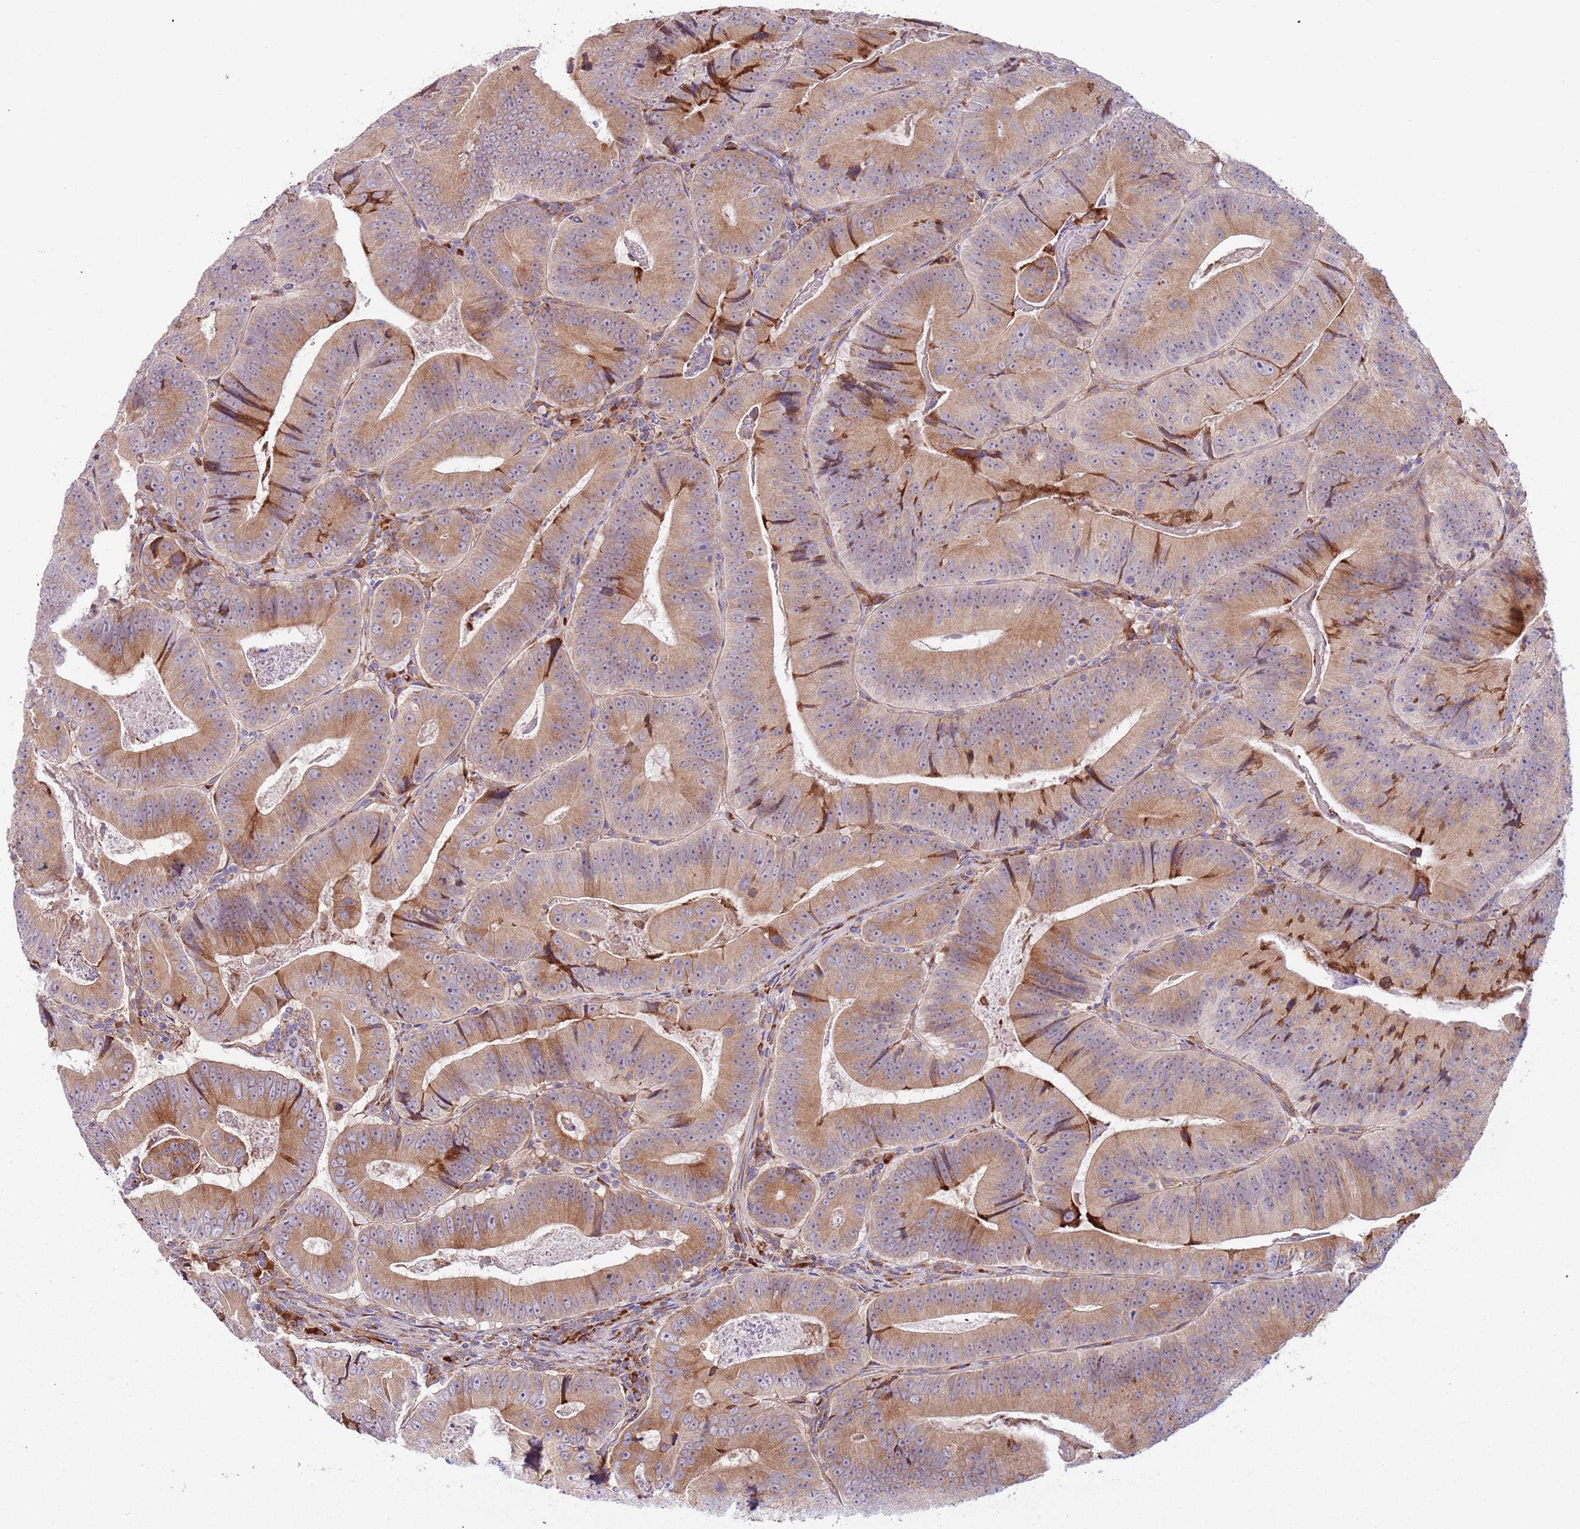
{"staining": {"intensity": "moderate", "quantity": ">75%", "location": "cytoplasmic/membranous"}, "tissue": "colorectal cancer", "cell_type": "Tumor cells", "image_type": "cancer", "snomed": [{"axis": "morphology", "description": "Adenocarcinoma, NOS"}, {"axis": "topography", "description": "Colon"}], "caption": "An IHC micrograph of tumor tissue is shown. Protein staining in brown labels moderate cytoplasmic/membranous positivity in adenocarcinoma (colorectal) within tumor cells.", "gene": "VWCE", "patient": {"sex": "female", "age": 86}}